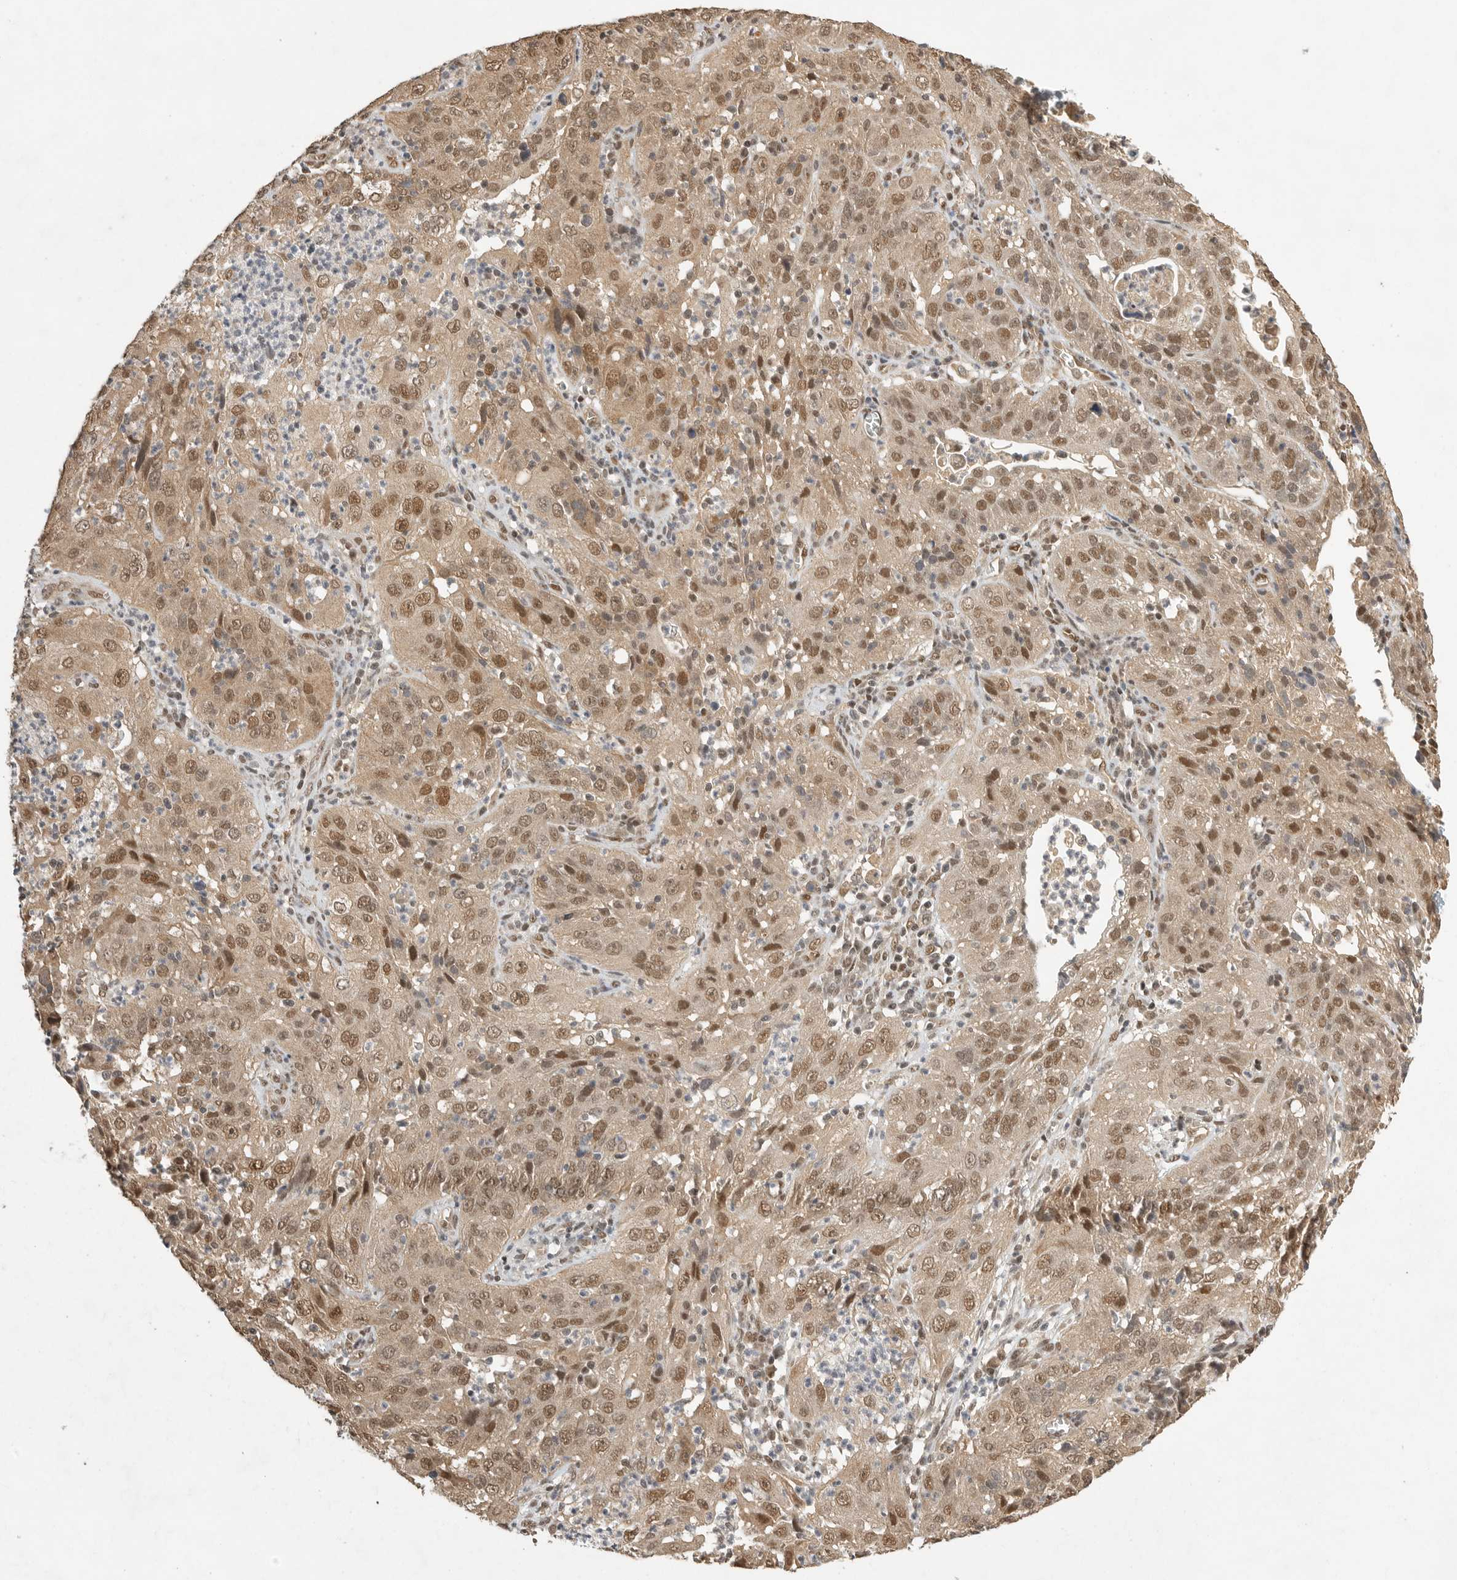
{"staining": {"intensity": "moderate", "quantity": ">75%", "location": "cytoplasmic/membranous,nuclear"}, "tissue": "cervical cancer", "cell_type": "Tumor cells", "image_type": "cancer", "snomed": [{"axis": "morphology", "description": "Squamous cell carcinoma, NOS"}, {"axis": "topography", "description": "Cervix"}], "caption": "Cervical cancer (squamous cell carcinoma) was stained to show a protein in brown. There is medium levels of moderate cytoplasmic/membranous and nuclear expression in about >75% of tumor cells.", "gene": "DFFA", "patient": {"sex": "female", "age": 32}}